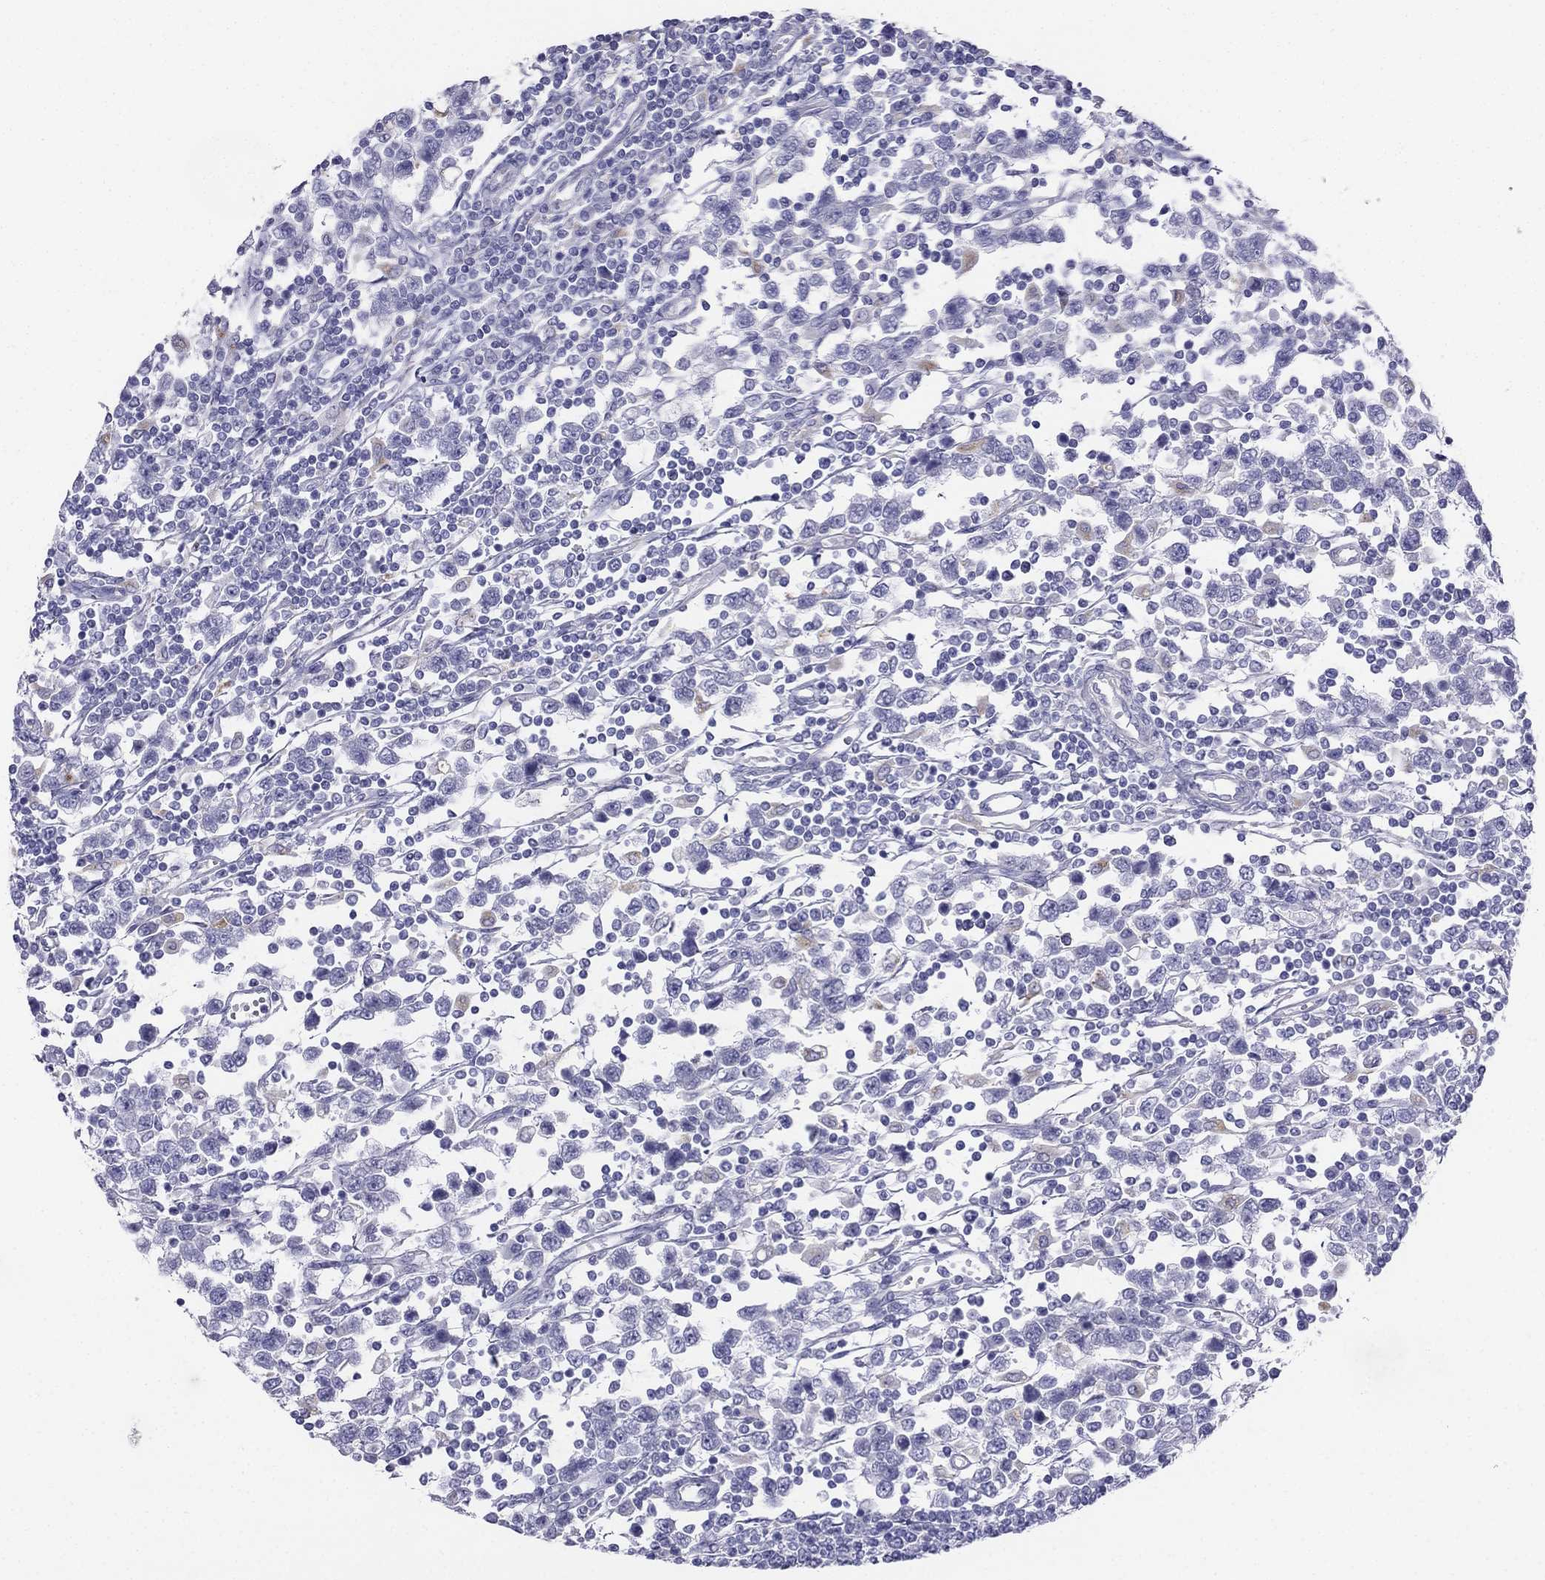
{"staining": {"intensity": "negative", "quantity": "none", "location": "none"}, "tissue": "testis cancer", "cell_type": "Tumor cells", "image_type": "cancer", "snomed": [{"axis": "morphology", "description": "Seminoma, NOS"}, {"axis": "topography", "description": "Testis"}], "caption": "Protein analysis of testis cancer (seminoma) shows no significant expression in tumor cells. (DAB (3,3'-diaminobenzidine) immunohistochemistry with hematoxylin counter stain).", "gene": "ALOXE3", "patient": {"sex": "male", "age": 34}}